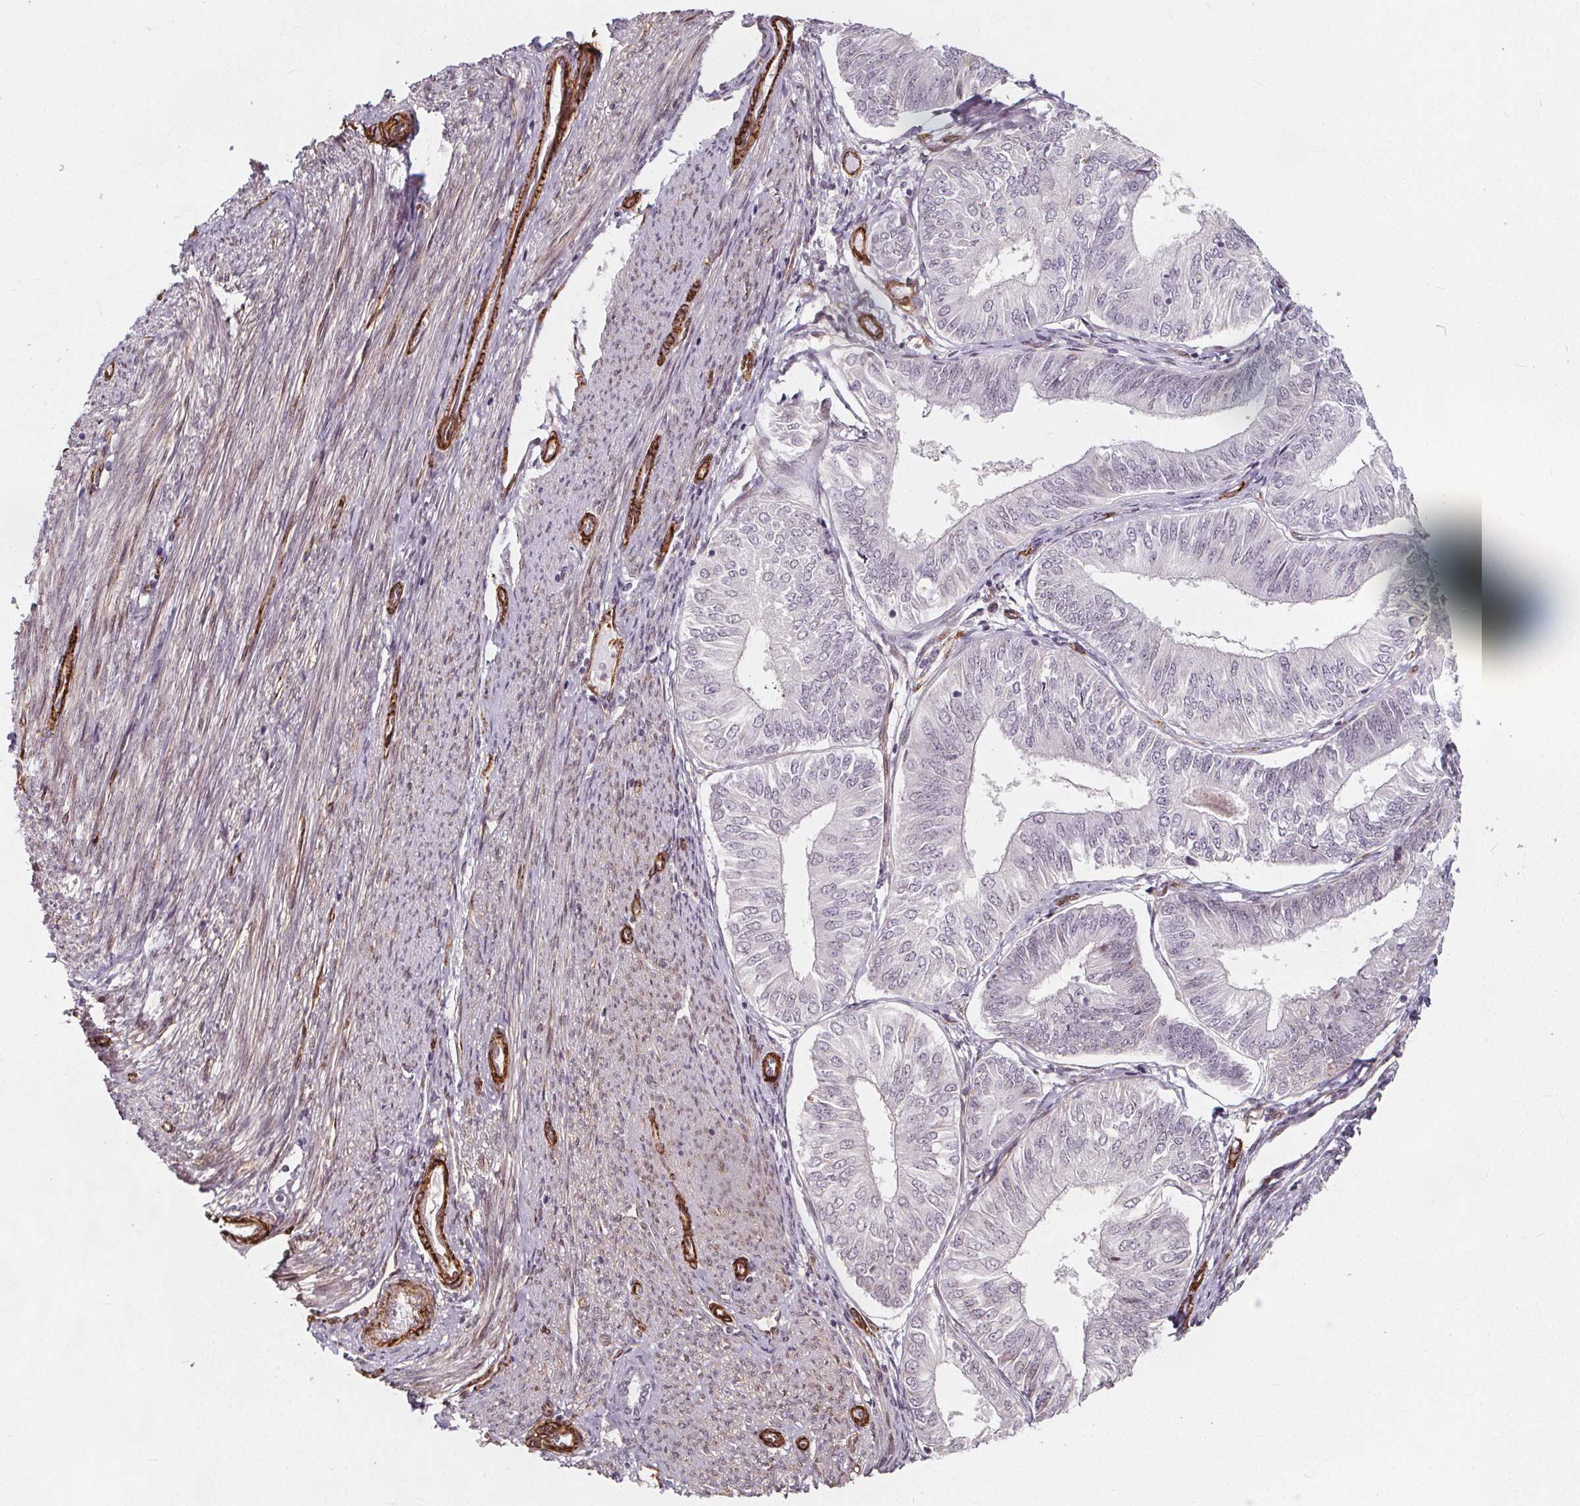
{"staining": {"intensity": "negative", "quantity": "none", "location": "none"}, "tissue": "endometrial cancer", "cell_type": "Tumor cells", "image_type": "cancer", "snomed": [{"axis": "morphology", "description": "Adenocarcinoma, NOS"}, {"axis": "topography", "description": "Endometrium"}], "caption": "Endometrial cancer was stained to show a protein in brown. There is no significant expression in tumor cells.", "gene": "HAS1", "patient": {"sex": "female", "age": 58}}